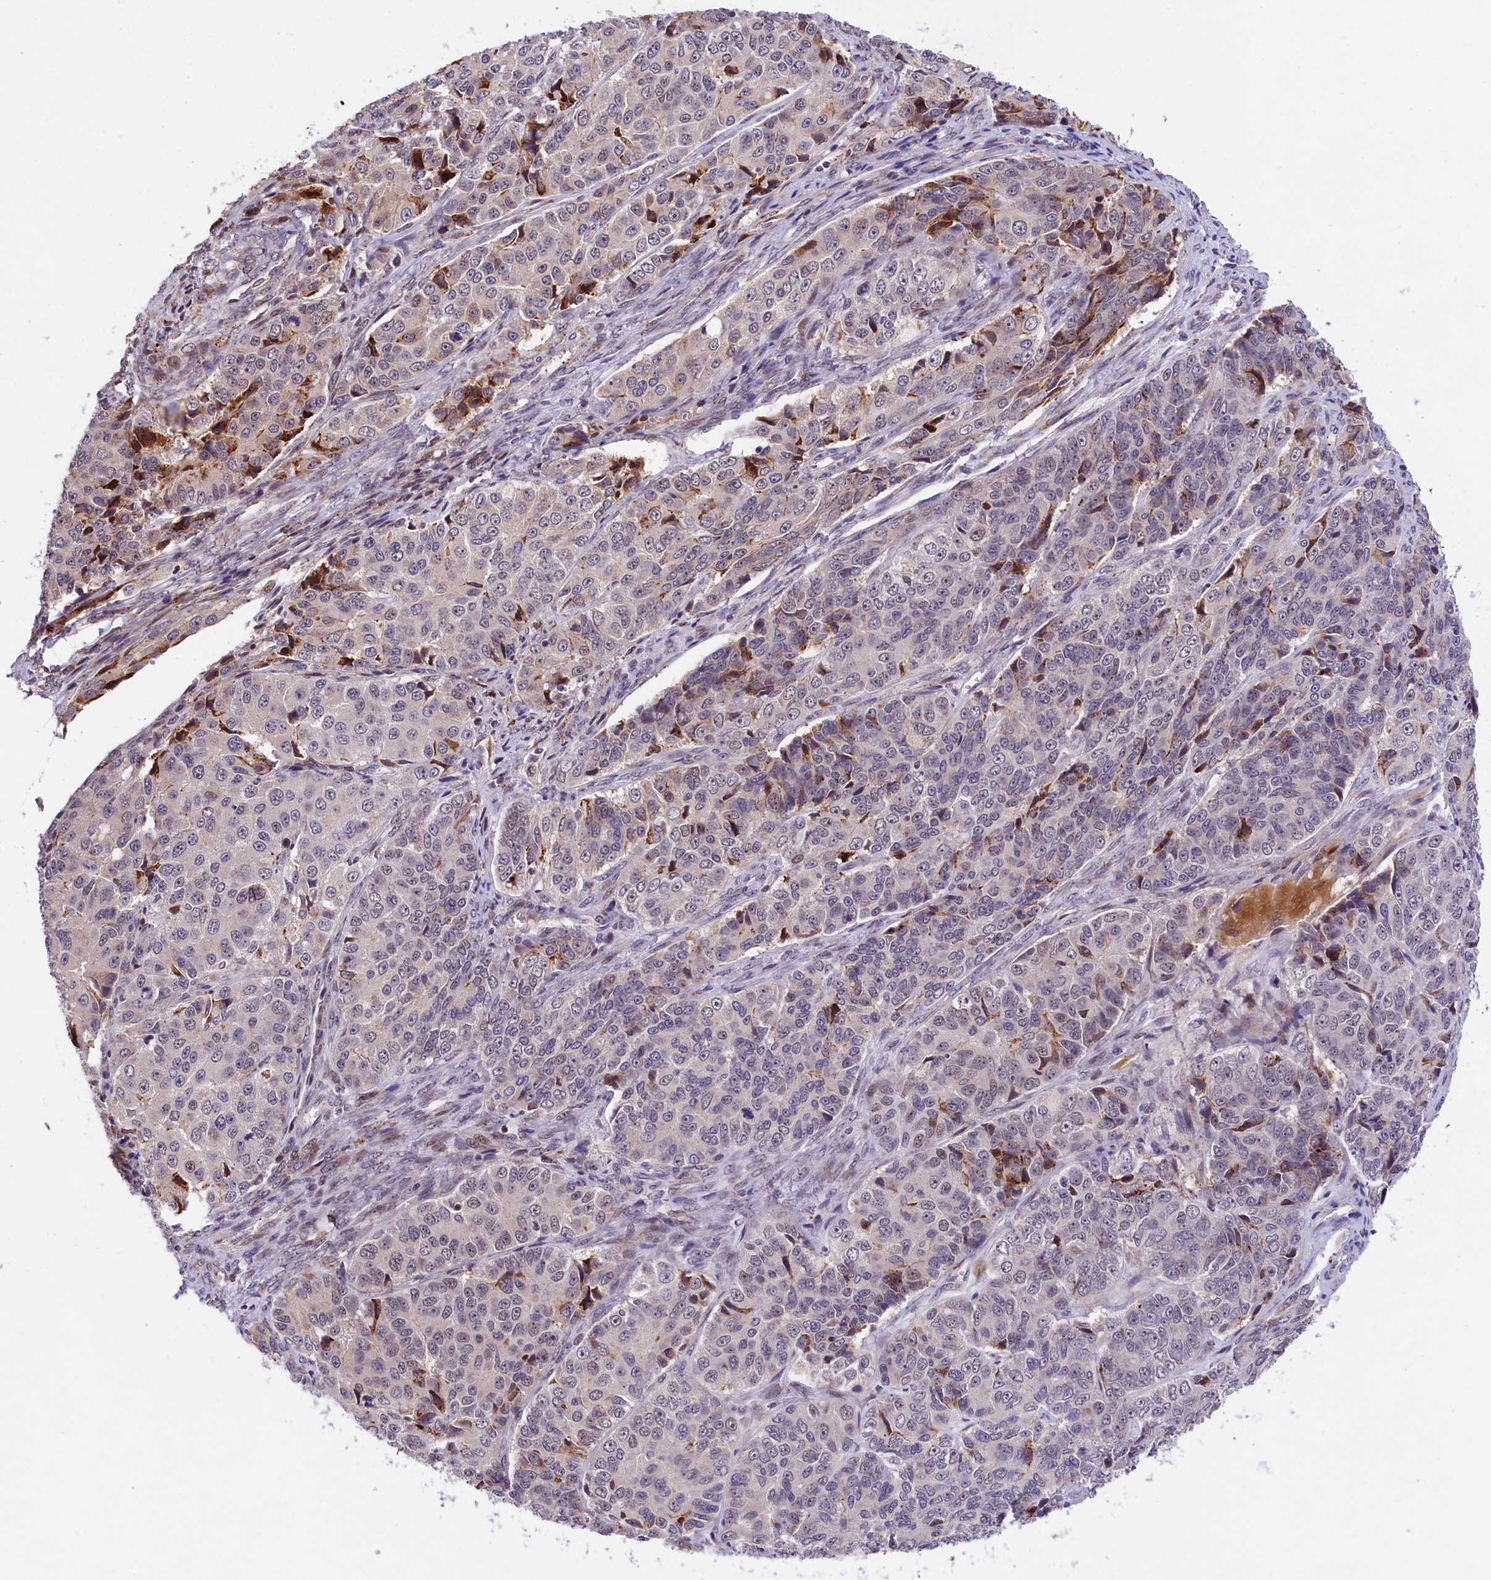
{"staining": {"intensity": "negative", "quantity": "none", "location": "none"}, "tissue": "ovarian cancer", "cell_type": "Tumor cells", "image_type": "cancer", "snomed": [{"axis": "morphology", "description": "Carcinoma, endometroid"}, {"axis": "topography", "description": "Ovary"}], "caption": "The micrograph demonstrates no staining of tumor cells in ovarian cancer.", "gene": "FBXO45", "patient": {"sex": "female", "age": 51}}